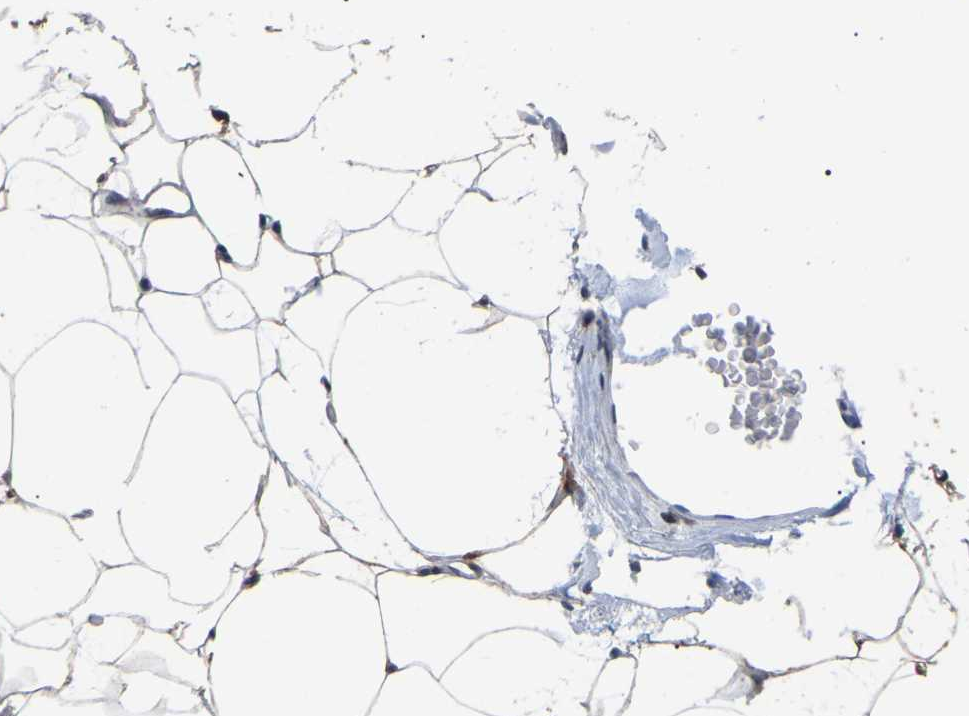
{"staining": {"intensity": "negative", "quantity": "none", "location": "none"}, "tissue": "adipose tissue", "cell_type": "Adipocytes", "image_type": "normal", "snomed": [{"axis": "morphology", "description": "Normal tissue, NOS"}, {"axis": "topography", "description": "Breast"}, {"axis": "topography", "description": "Soft tissue"}], "caption": "High power microscopy micrograph of an immunohistochemistry (IHC) histopathology image of benign adipose tissue, revealing no significant staining in adipocytes. The staining was performed using DAB to visualize the protein expression in brown, while the nuclei were stained in blue with hematoxylin (Magnification: 20x).", "gene": "PPM1E", "patient": {"sex": "female", "age": 75}}